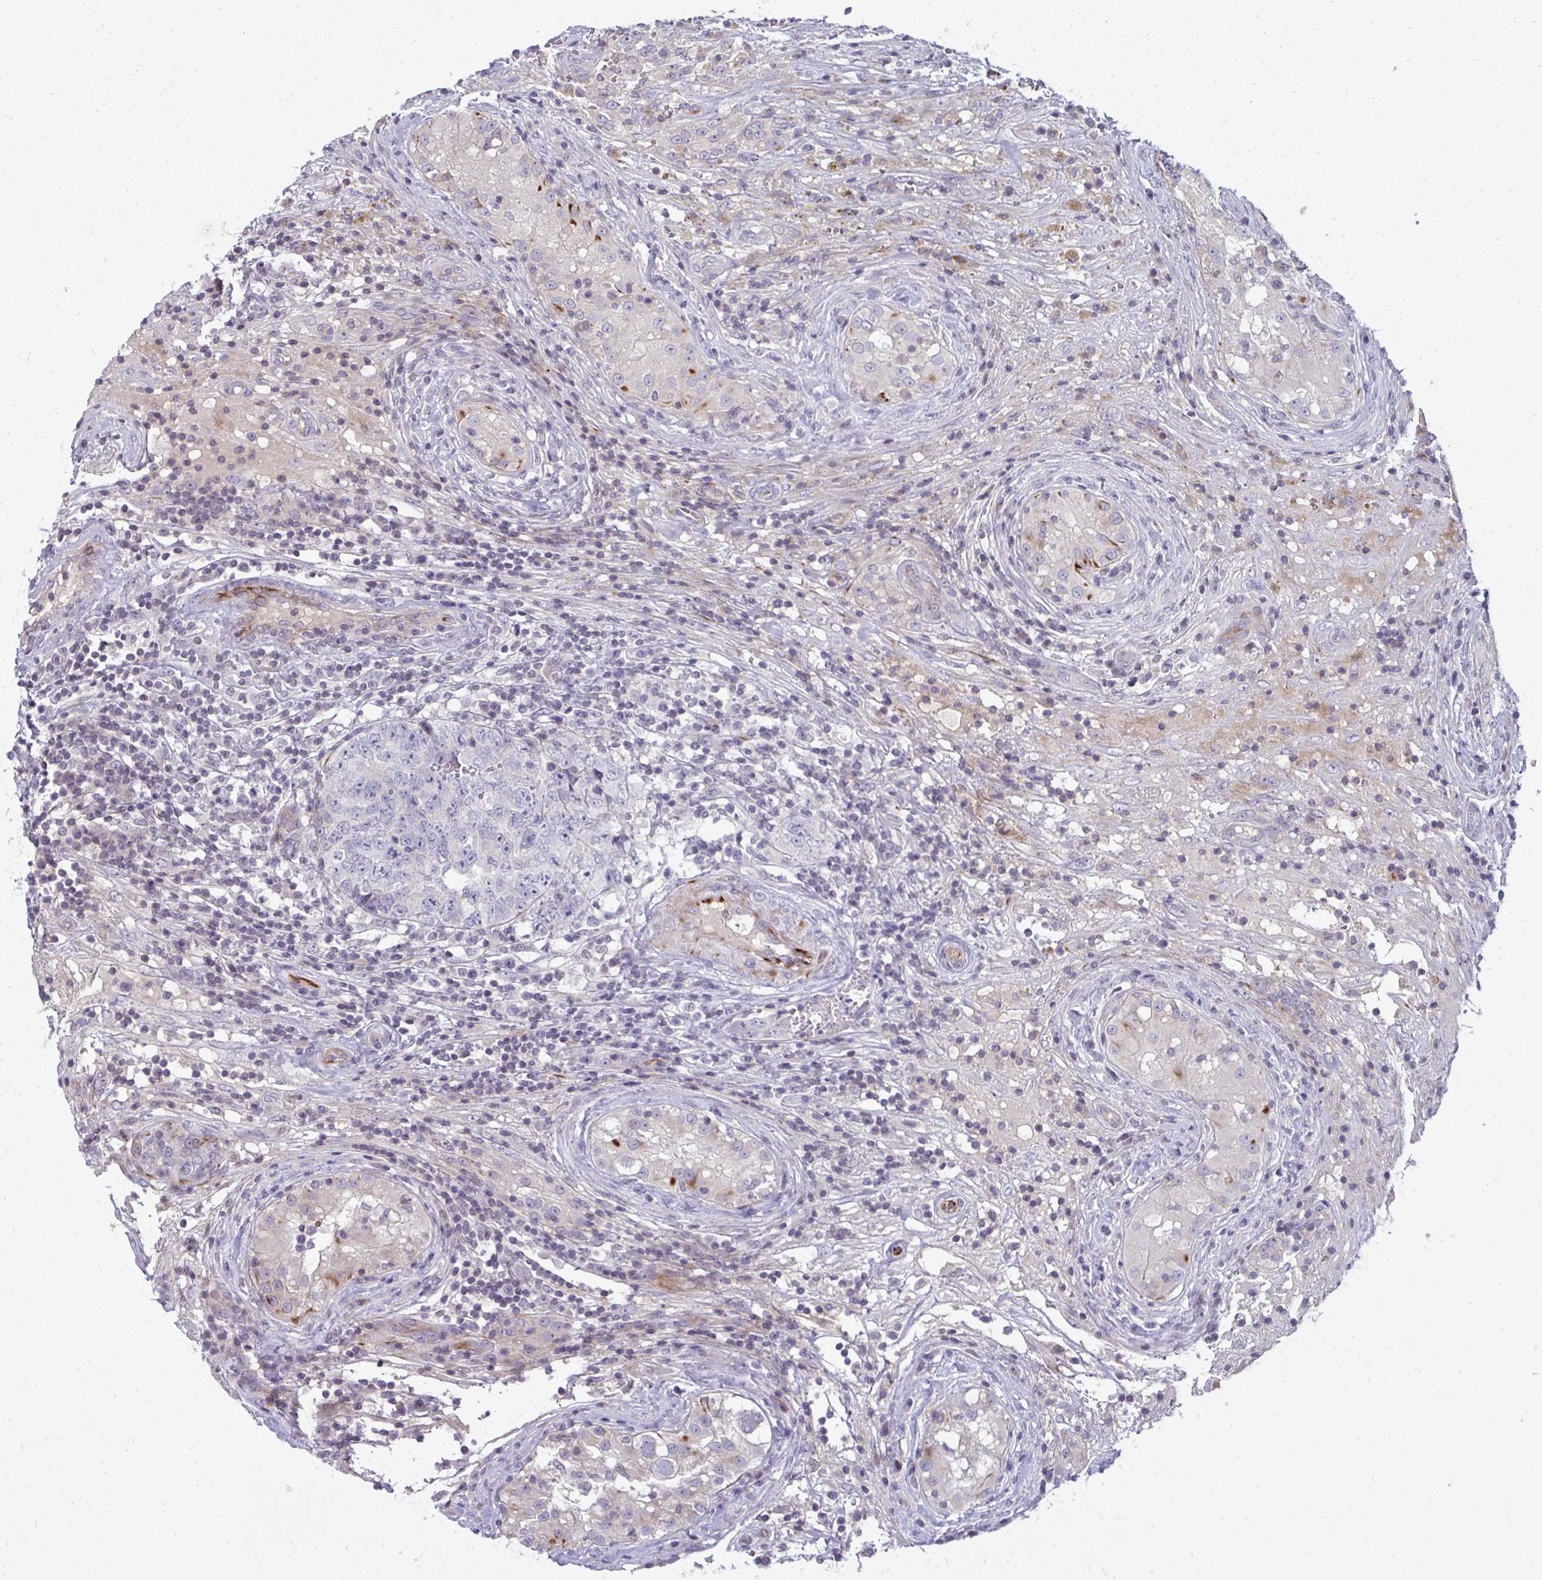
{"staining": {"intensity": "negative", "quantity": "none", "location": "none"}, "tissue": "testis cancer", "cell_type": "Tumor cells", "image_type": "cancer", "snomed": [{"axis": "morphology", "description": "Seminoma, NOS"}, {"axis": "morphology", "description": "Teratoma, malignant, NOS"}, {"axis": "topography", "description": "Testis"}], "caption": "A photomicrograph of human seminoma (testis) is negative for staining in tumor cells.", "gene": "SLC14A1", "patient": {"sex": "male", "age": 34}}